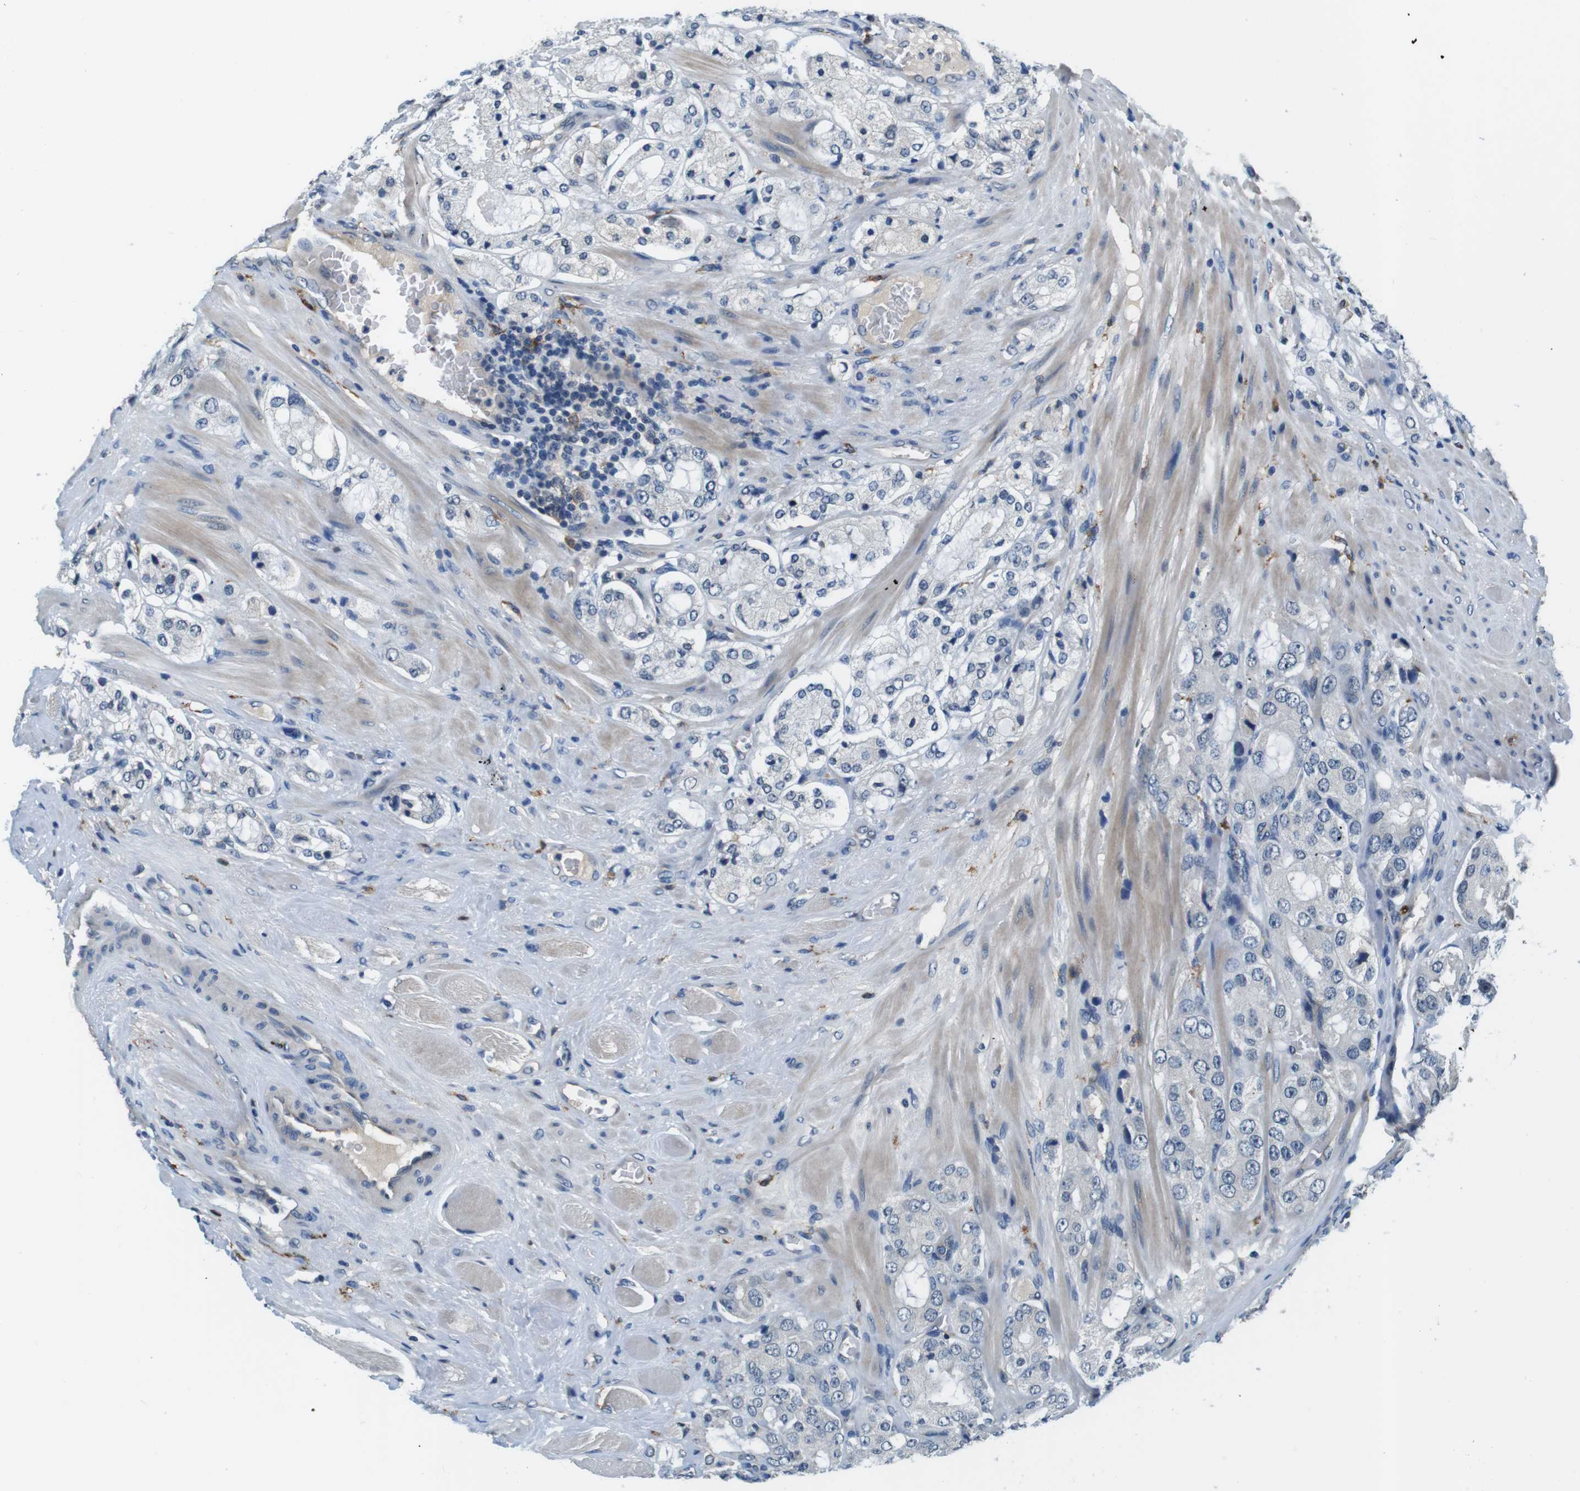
{"staining": {"intensity": "negative", "quantity": "none", "location": "none"}, "tissue": "prostate cancer", "cell_type": "Tumor cells", "image_type": "cancer", "snomed": [{"axis": "morphology", "description": "Adenocarcinoma, High grade"}, {"axis": "topography", "description": "Prostate"}], "caption": "Immunohistochemistry micrograph of neoplastic tissue: human prostate cancer stained with DAB (3,3'-diaminobenzidine) demonstrates no significant protein positivity in tumor cells.", "gene": "CD163L1", "patient": {"sex": "male", "age": 65}}